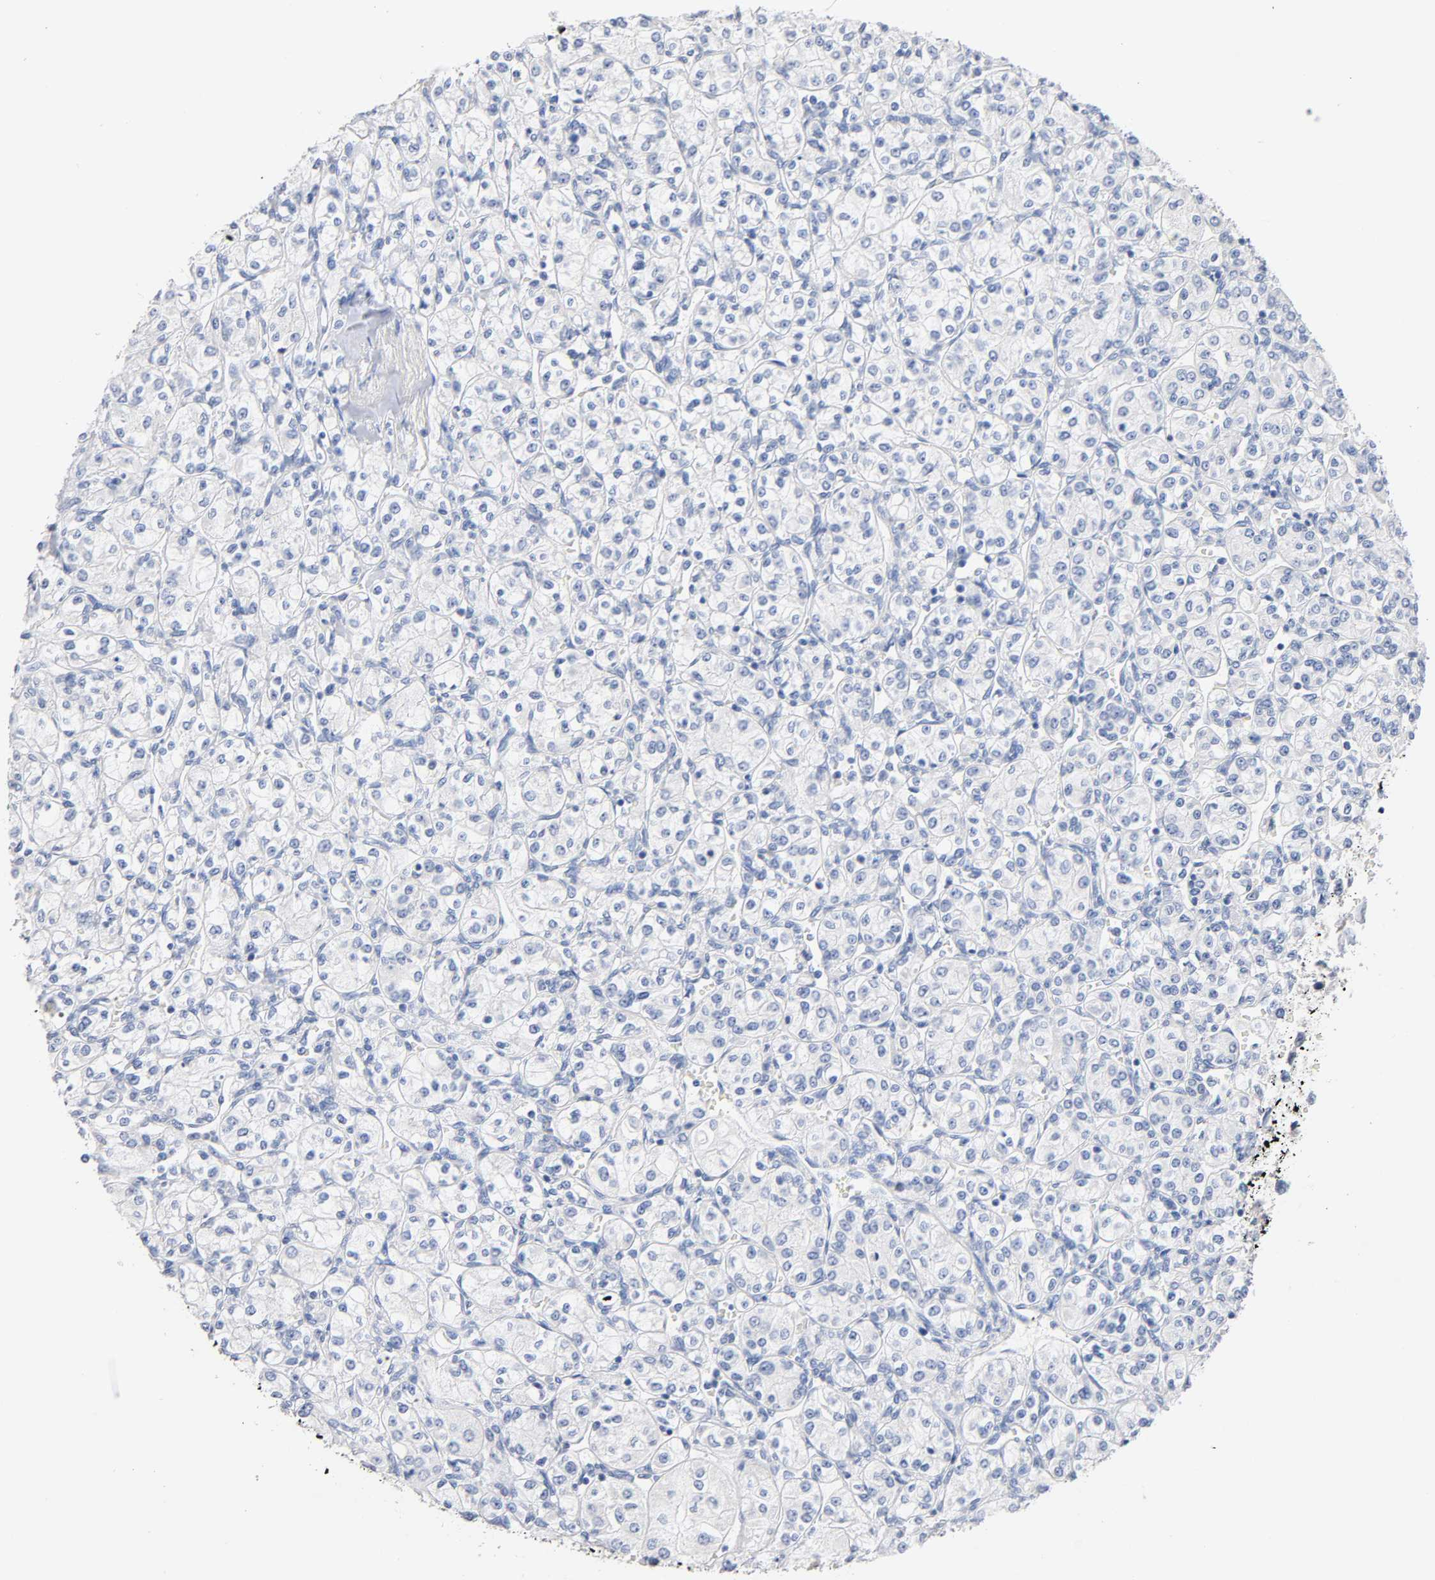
{"staining": {"intensity": "negative", "quantity": "none", "location": "none"}, "tissue": "renal cancer", "cell_type": "Tumor cells", "image_type": "cancer", "snomed": [{"axis": "morphology", "description": "Adenocarcinoma, NOS"}, {"axis": "topography", "description": "Kidney"}], "caption": "Image shows no protein staining in tumor cells of renal cancer tissue.", "gene": "MALT1", "patient": {"sex": "male", "age": 77}}